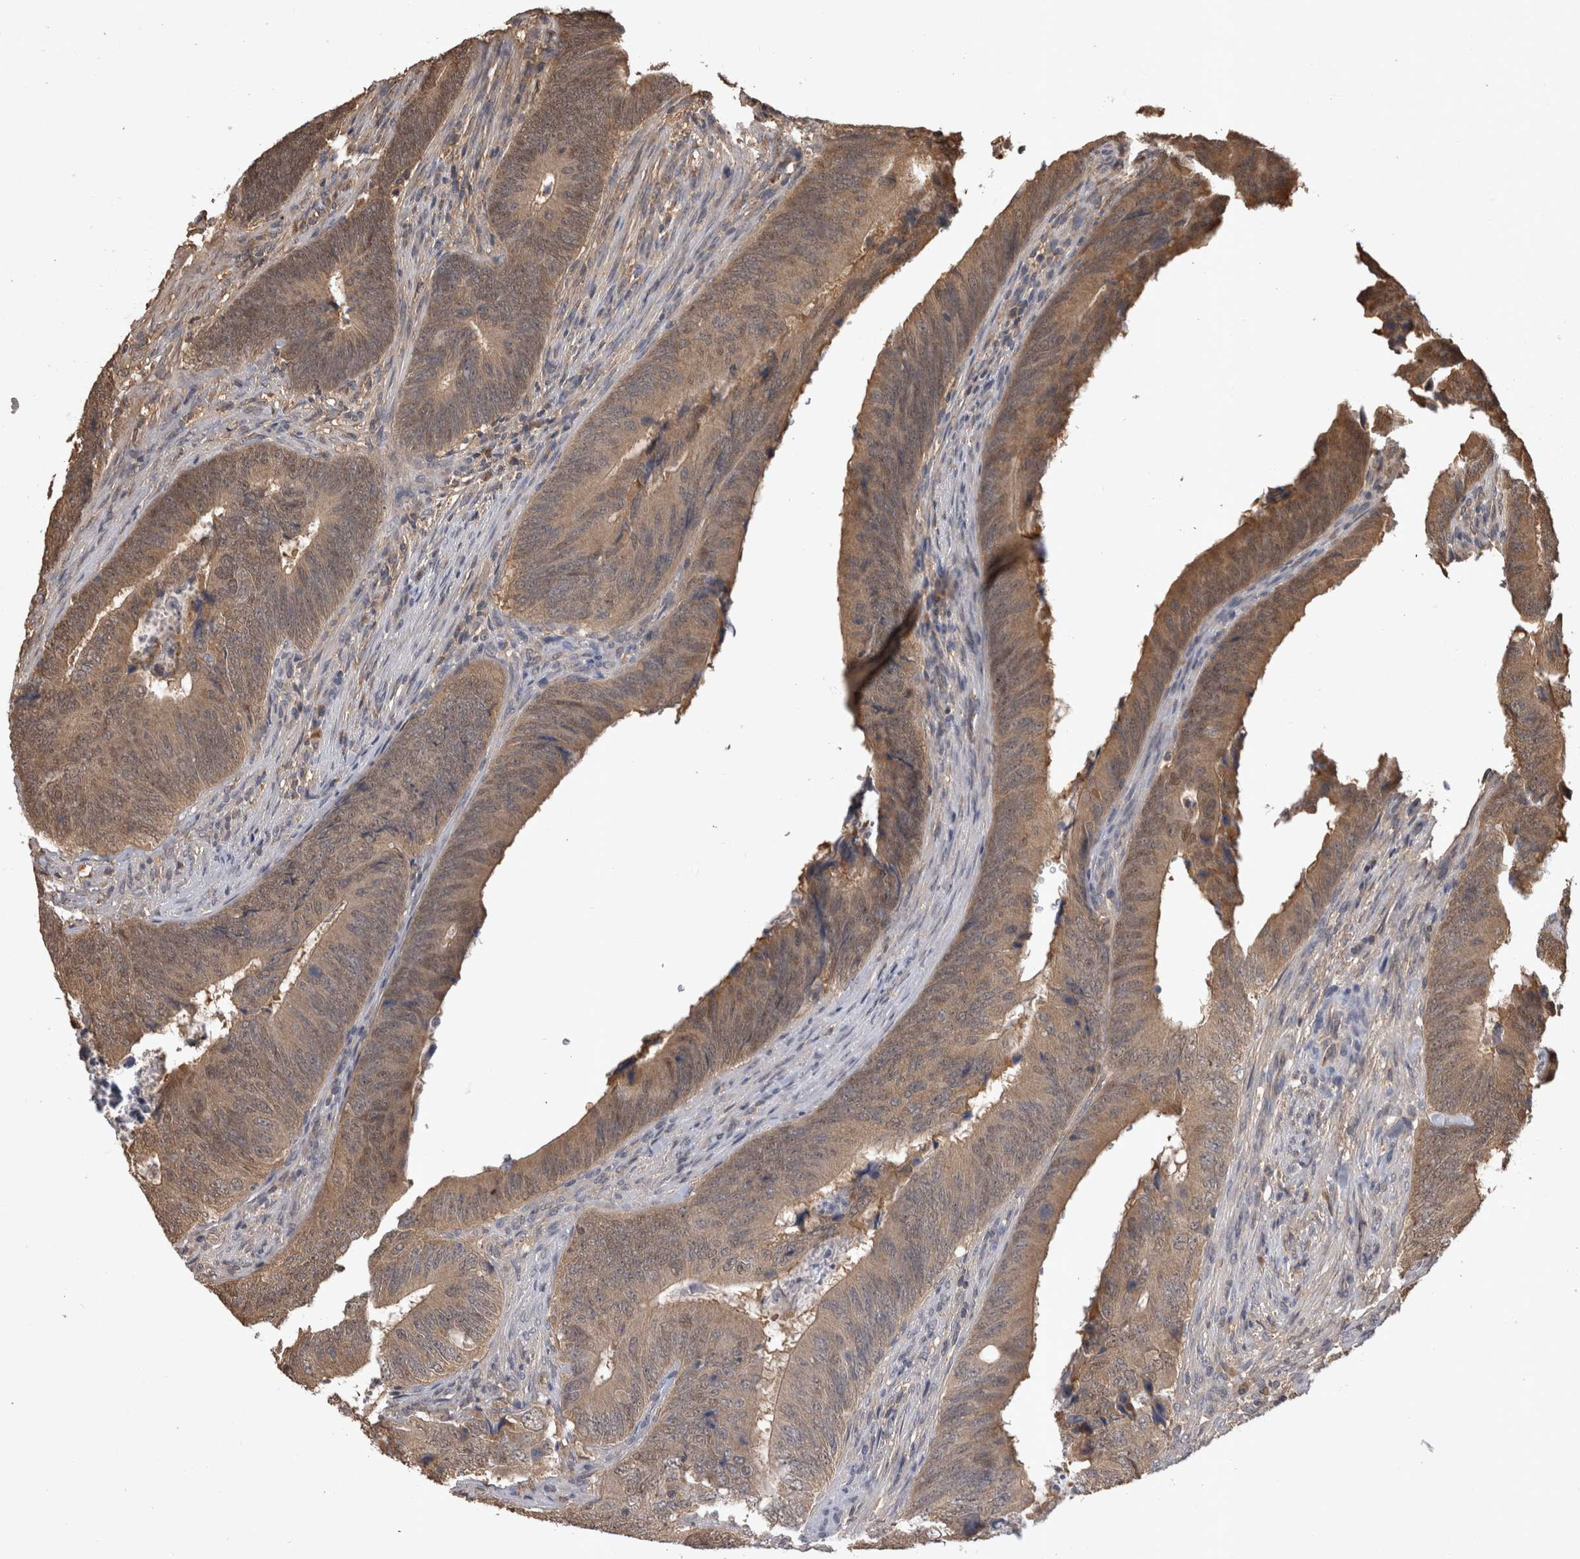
{"staining": {"intensity": "weak", "quantity": ">75%", "location": "cytoplasmic/membranous"}, "tissue": "colorectal cancer", "cell_type": "Tumor cells", "image_type": "cancer", "snomed": [{"axis": "morphology", "description": "Normal tissue, NOS"}, {"axis": "morphology", "description": "Adenocarcinoma, NOS"}, {"axis": "topography", "description": "Colon"}], "caption": "This image reveals immunohistochemistry (IHC) staining of human colorectal cancer (adenocarcinoma), with low weak cytoplasmic/membranous staining in approximately >75% of tumor cells.", "gene": "PREP", "patient": {"sex": "male", "age": 56}}